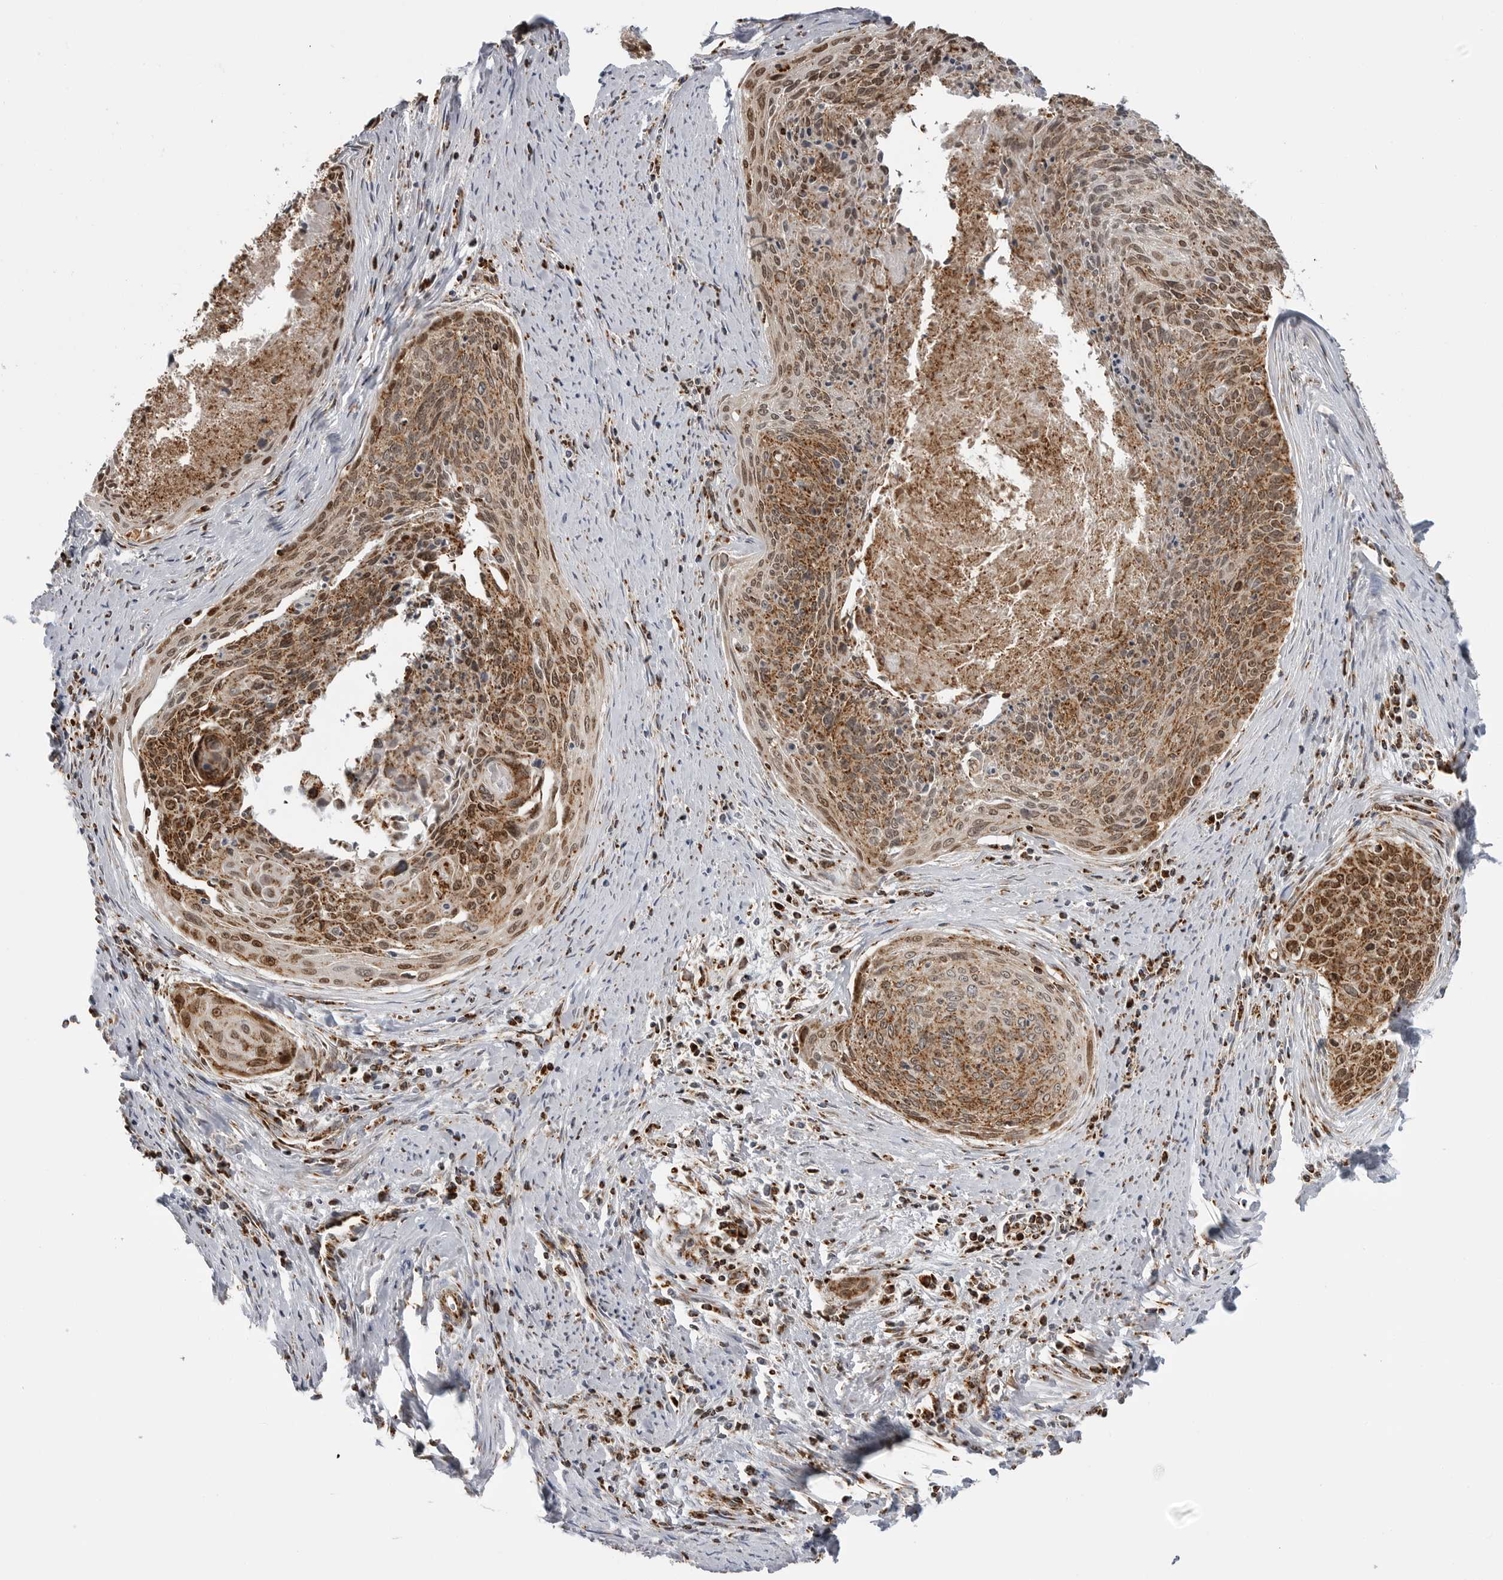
{"staining": {"intensity": "moderate", "quantity": ">75%", "location": "cytoplasmic/membranous,nuclear"}, "tissue": "cervical cancer", "cell_type": "Tumor cells", "image_type": "cancer", "snomed": [{"axis": "morphology", "description": "Squamous cell carcinoma, NOS"}, {"axis": "topography", "description": "Cervix"}], "caption": "DAB (3,3'-diaminobenzidine) immunohistochemical staining of squamous cell carcinoma (cervical) reveals moderate cytoplasmic/membranous and nuclear protein expression in approximately >75% of tumor cells.", "gene": "COX5A", "patient": {"sex": "female", "age": 55}}